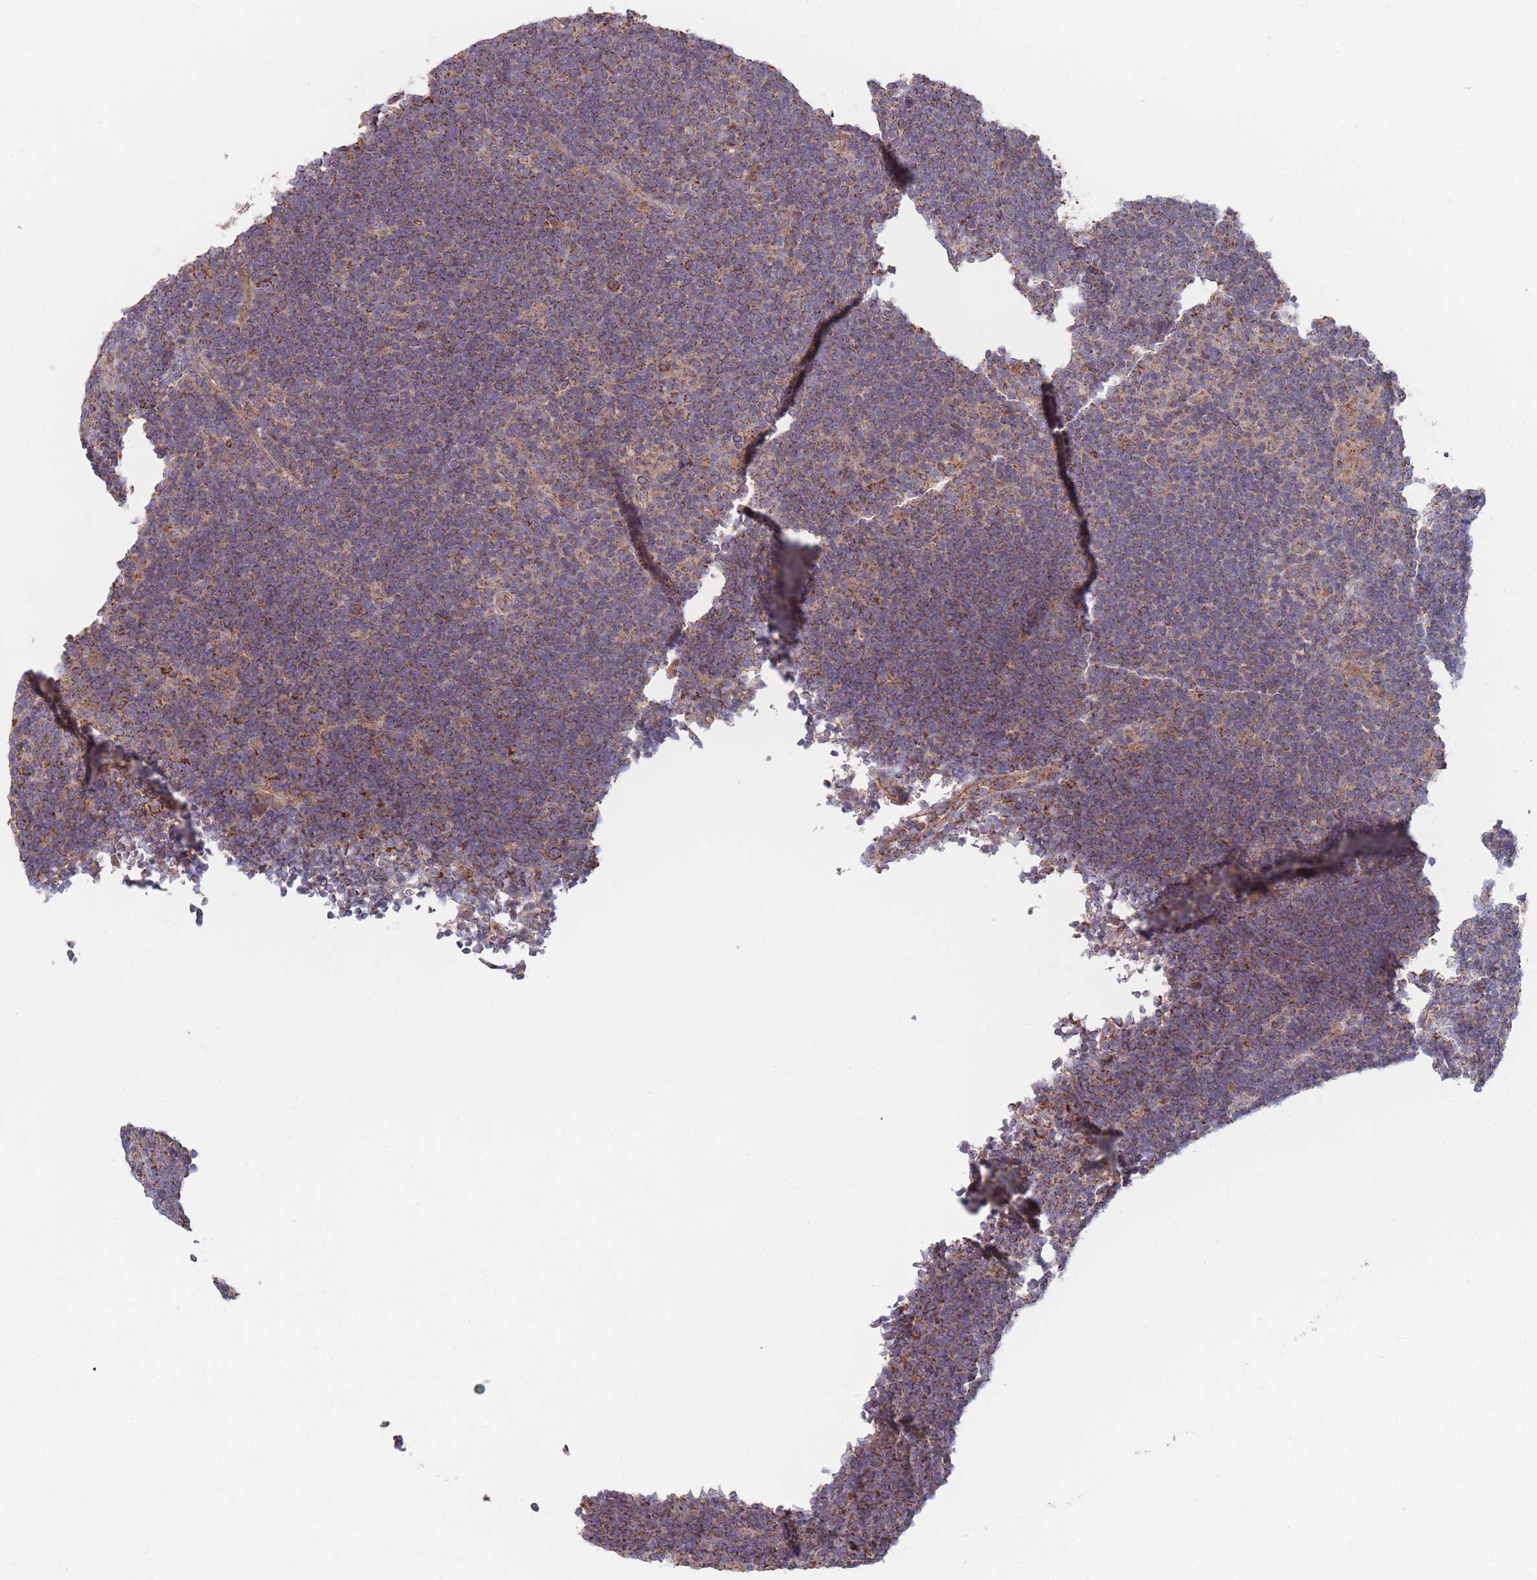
{"staining": {"intensity": "strong", "quantity": ">75%", "location": "cytoplasmic/membranous"}, "tissue": "lymphoma", "cell_type": "Tumor cells", "image_type": "cancer", "snomed": [{"axis": "morphology", "description": "Hodgkin's disease, NOS"}, {"axis": "topography", "description": "Lymph node"}], "caption": "Immunohistochemical staining of human Hodgkin's disease exhibits strong cytoplasmic/membranous protein expression in about >75% of tumor cells. Nuclei are stained in blue.", "gene": "KIF16B", "patient": {"sex": "female", "age": 57}}